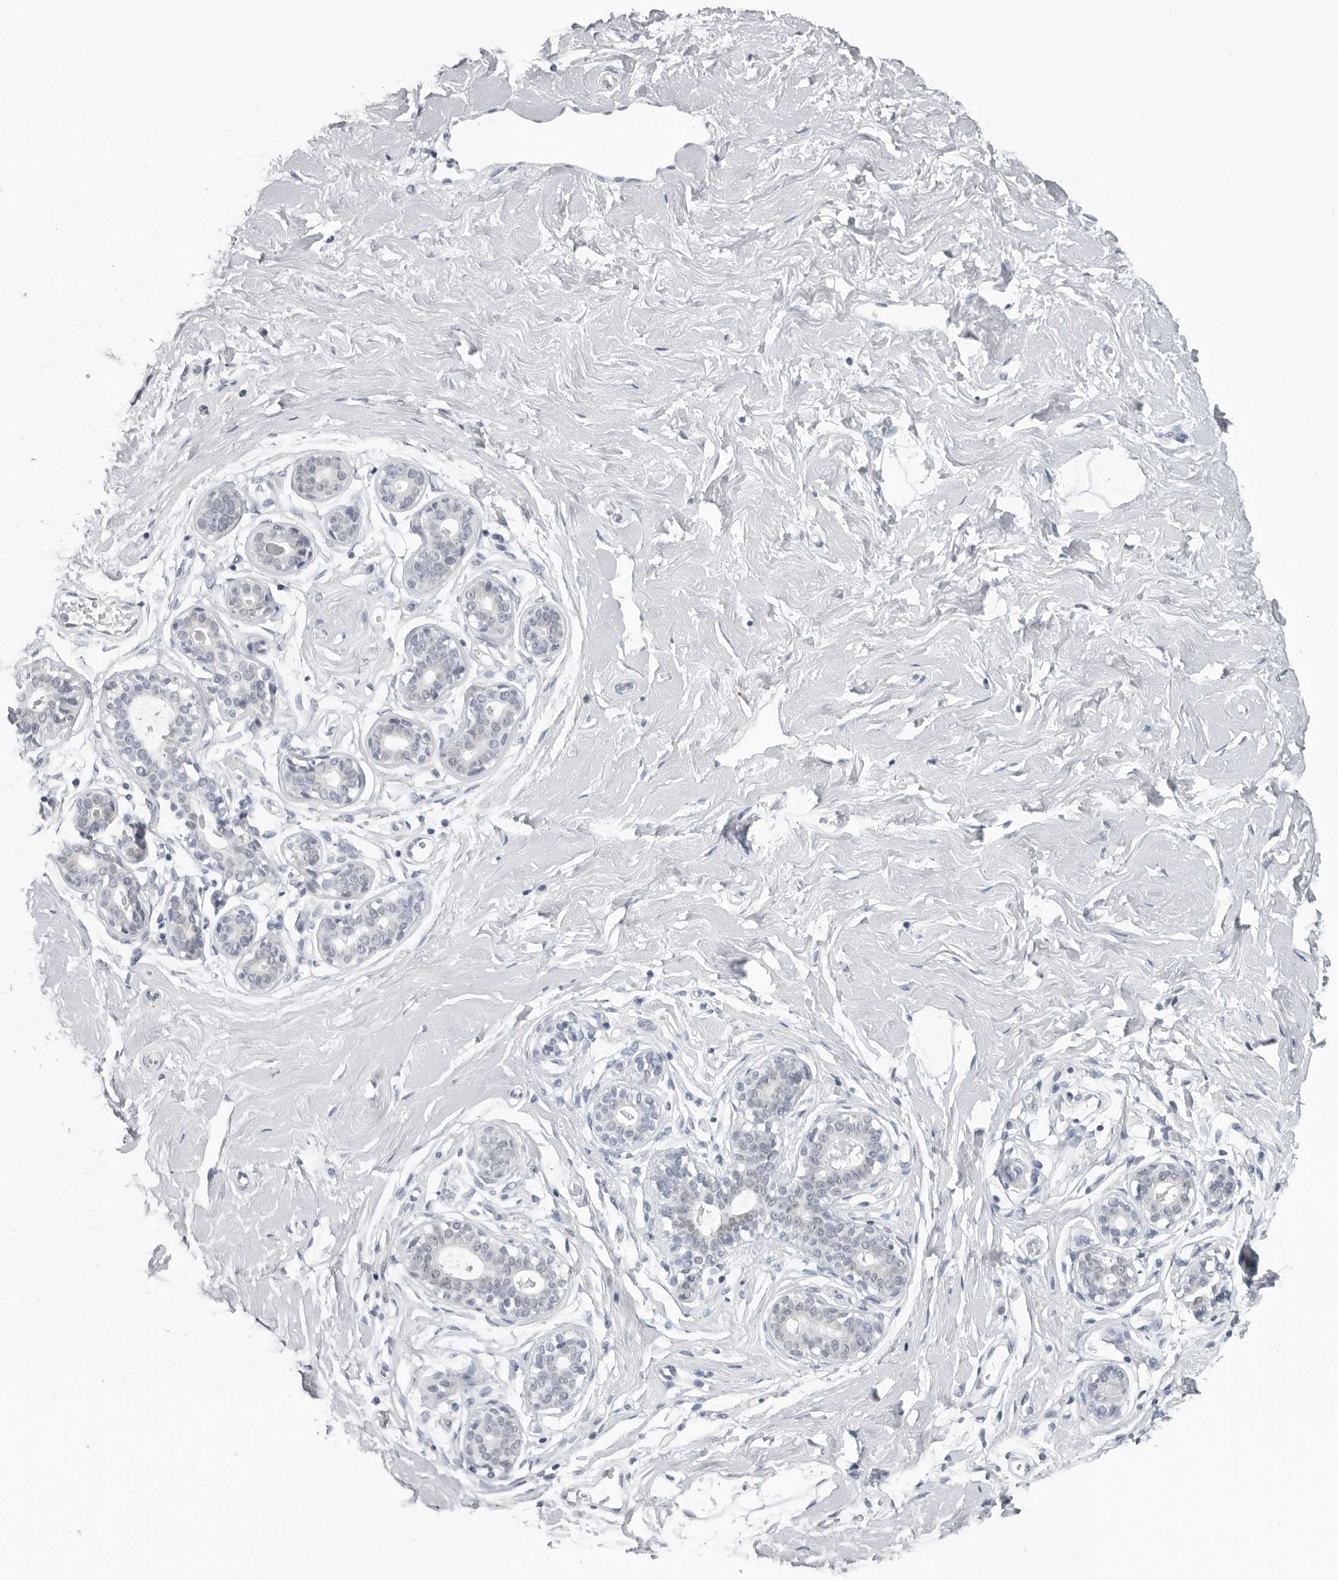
{"staining": {"intensity": "negative", "quantity": "none", "location": "none"}, "tissue": "breast", "cell_type": "Adipocytes", "image_type": "normal", "snomed": [{"axis": "morphology", "description": "Normal tissue, NOS"}, {"axis": "morphology", "description": "Adenoma, NOS"}, {"axis": "topography", "description": "Breast"}], "caption": "Adipocytes show no significant protein positivity in benign breast. (DAB immunohistochemistry, high magnification).", "gene": "OPLAH", "patient": {"sex": "female", "age": 23}}